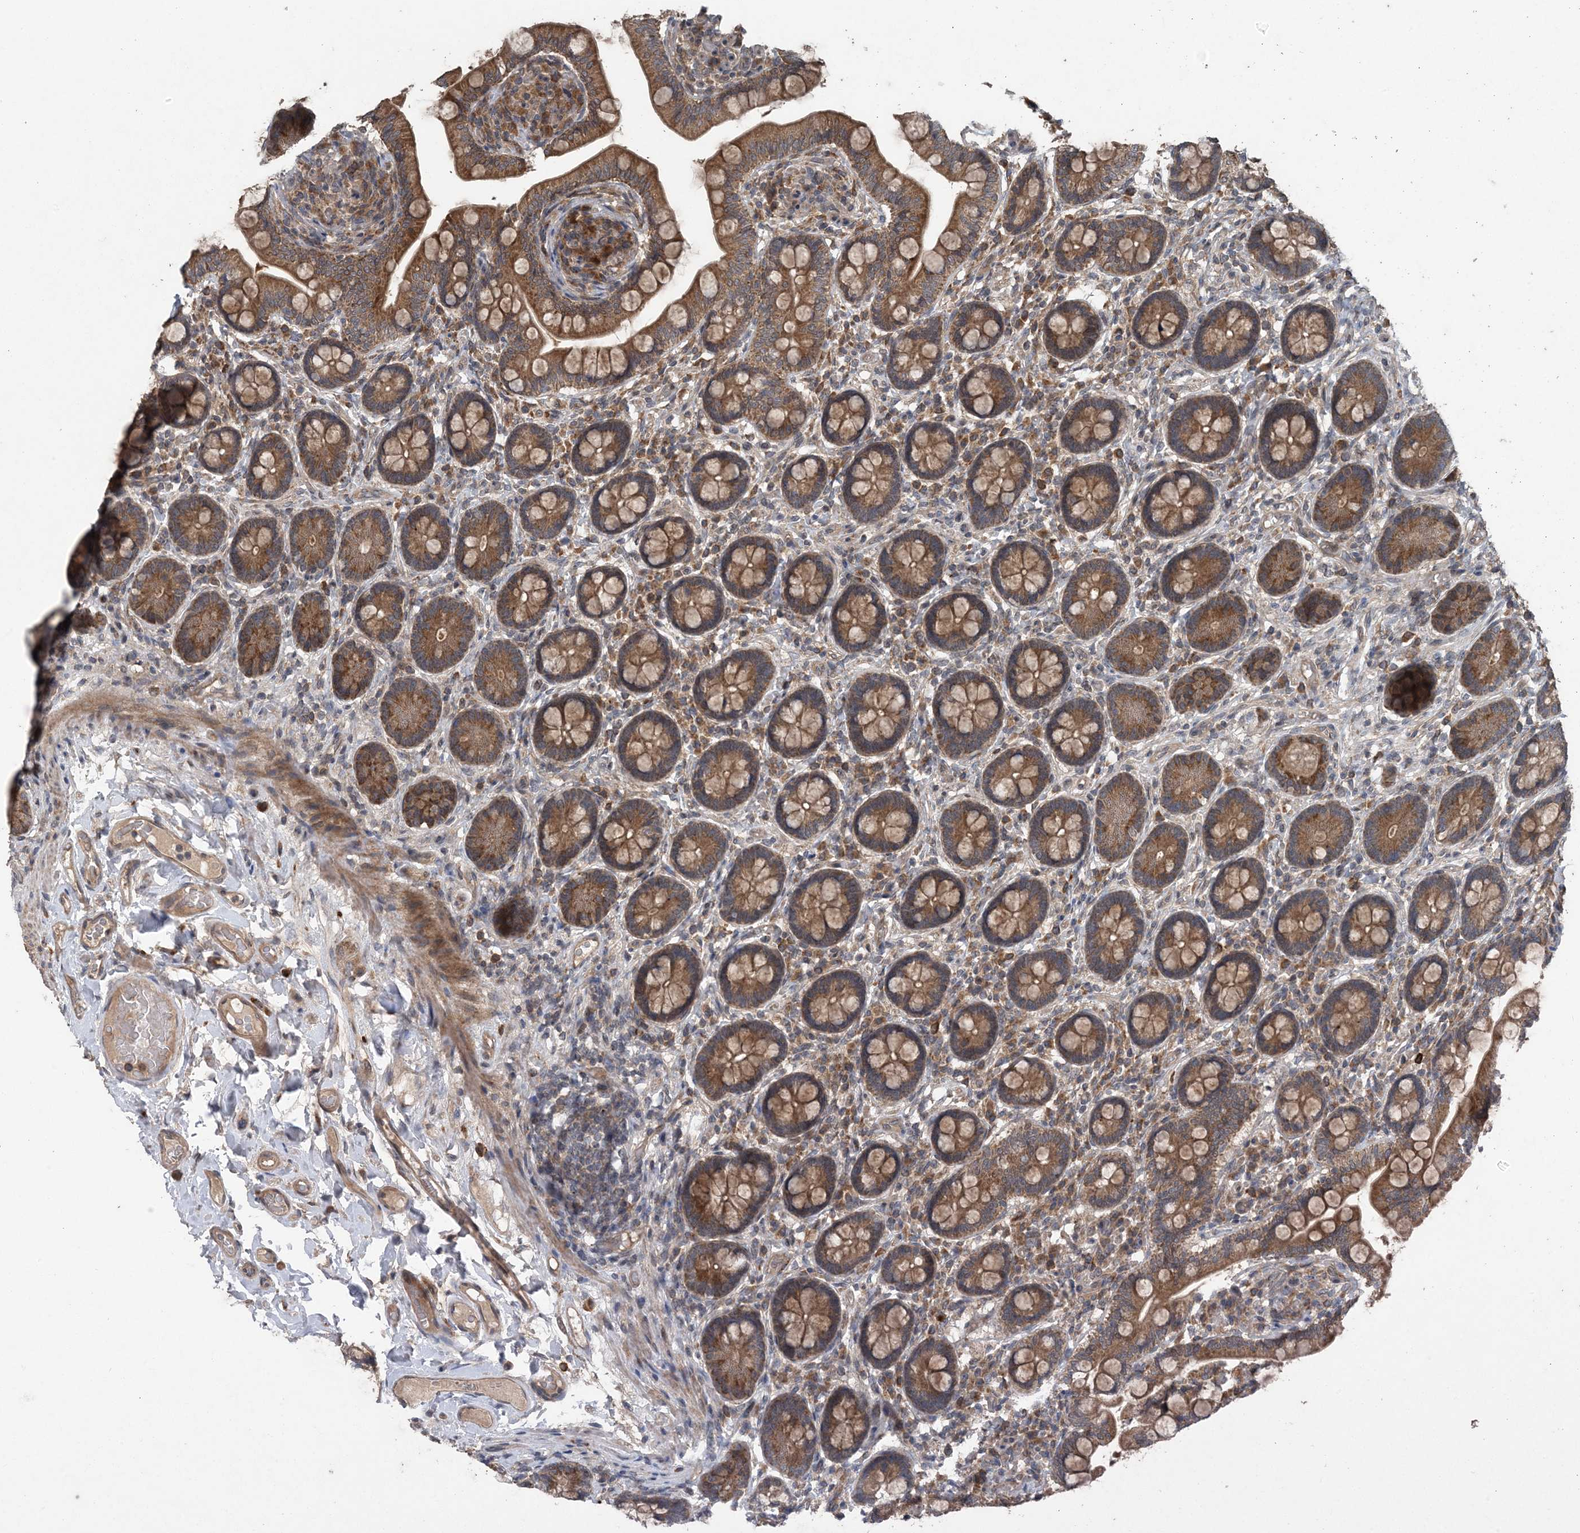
{"staining": {"intensity": "strong", "quantity": ">75%", "location": "cytoplasmic/membranous"}, "tissue": "small intestine", "cell_type": "Glandular cells", "image_type": "normal", "snomed": [{"axis": "morphology", "description": "Normal tissue, NOS"}, {"axis": "topography", "description": "Small intestine"}], "caption": "Immunohistochemical staining of normal small intestine displays strong cytoplasmic/membranous protein expression in about >75% of glandular cells.", "gene": "MYO9B", "patient": {"sex": "female", "age": 64}}